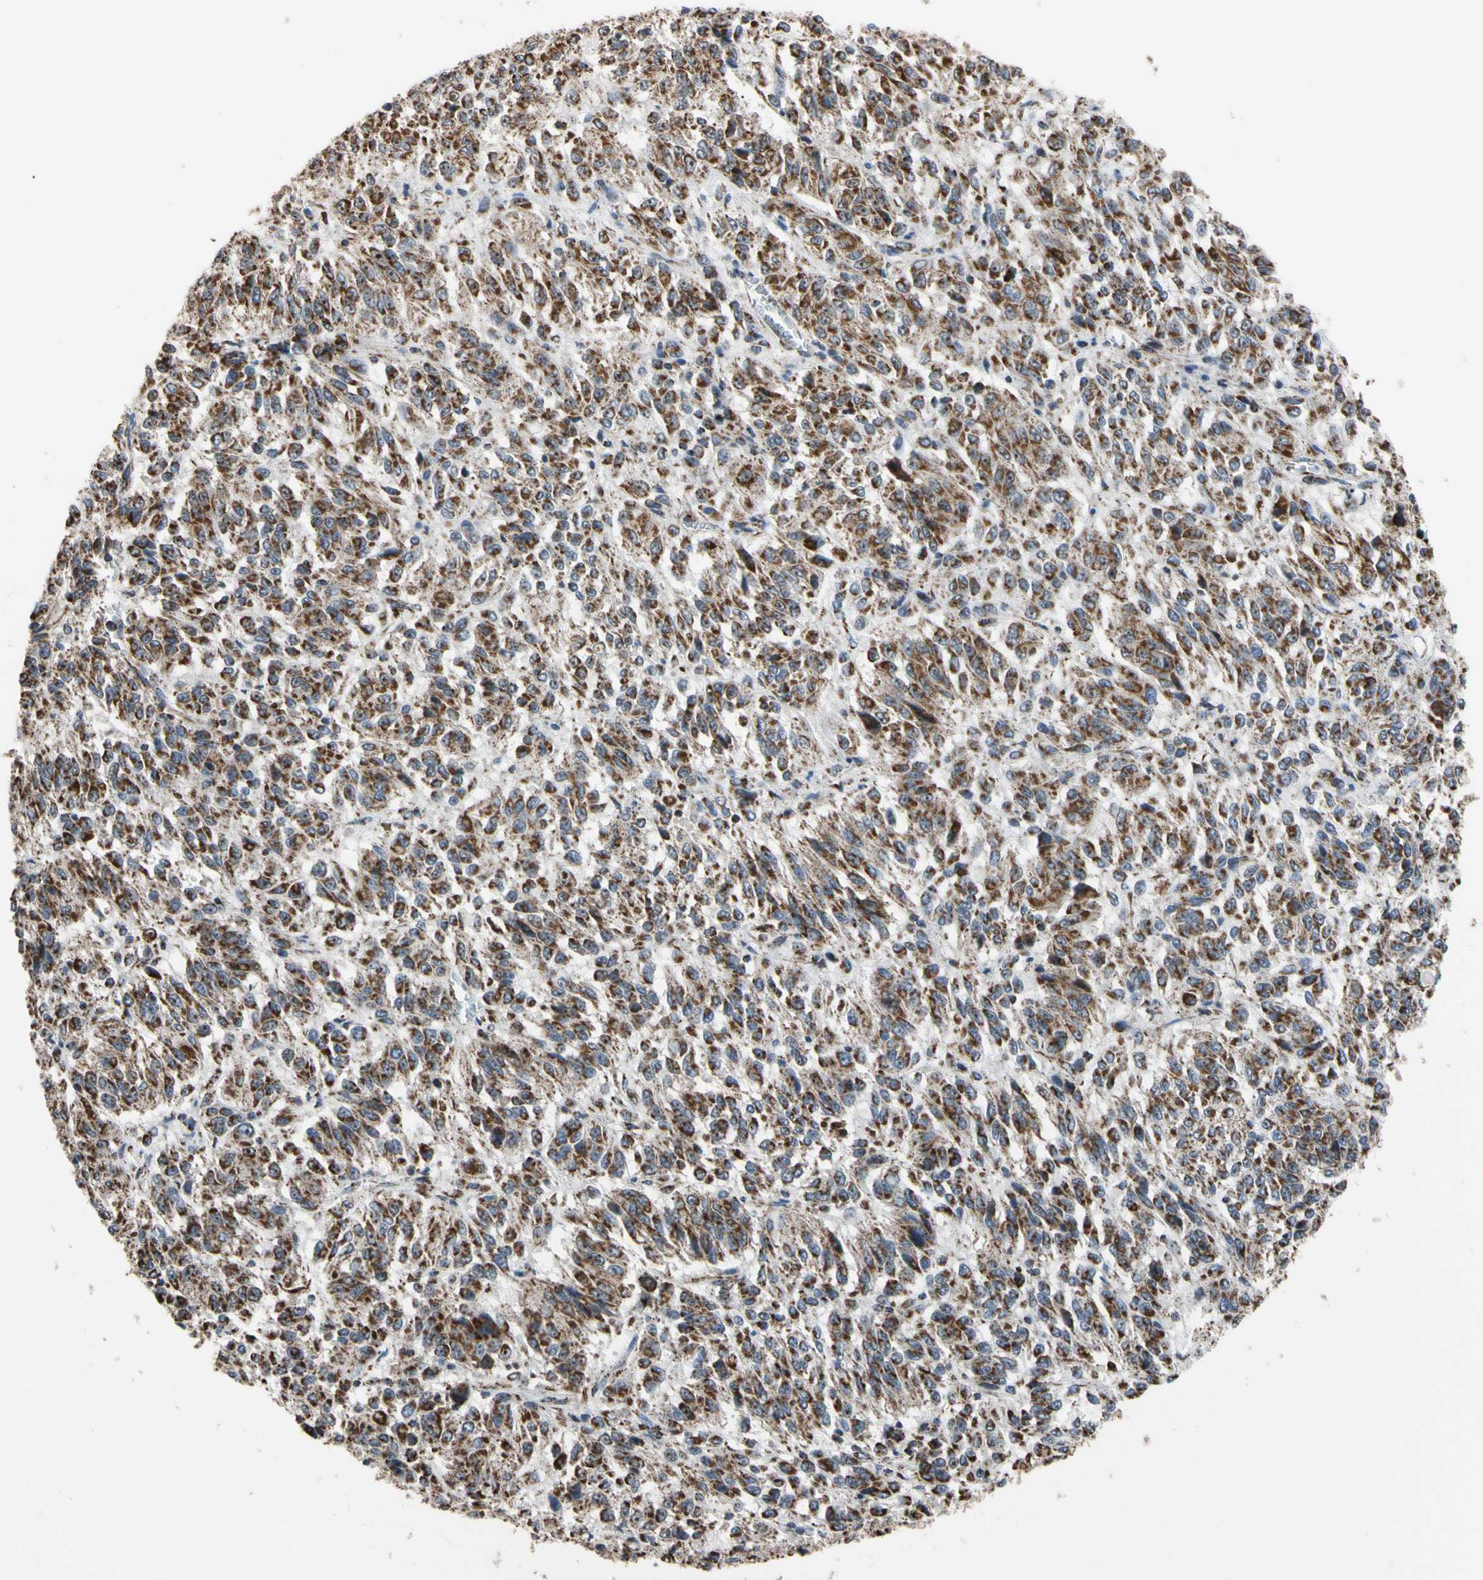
{"staining": {"intensity": "strong", "quantity": ">75%", "location": "cytoplasmic/membranous"}, "tissue": "melanoma", "cell_type": "Tumor cells", "image_type": "cancer", "snomed": [{"axis": "morphology", "description": "Malignant melanoma, Metastatic site"}, {"axis": "topography", "description": "Lung"}], "caption": "Immunohistochemistry of melanoma displays high levels of strong cytoplasmic/membranous expression in approximately >75% of tumor cells. (DAB IHC with brightfield microscopy, high magnification).", "gene": "FAM110B", "patient": {"sex": "male", "age": 64}}